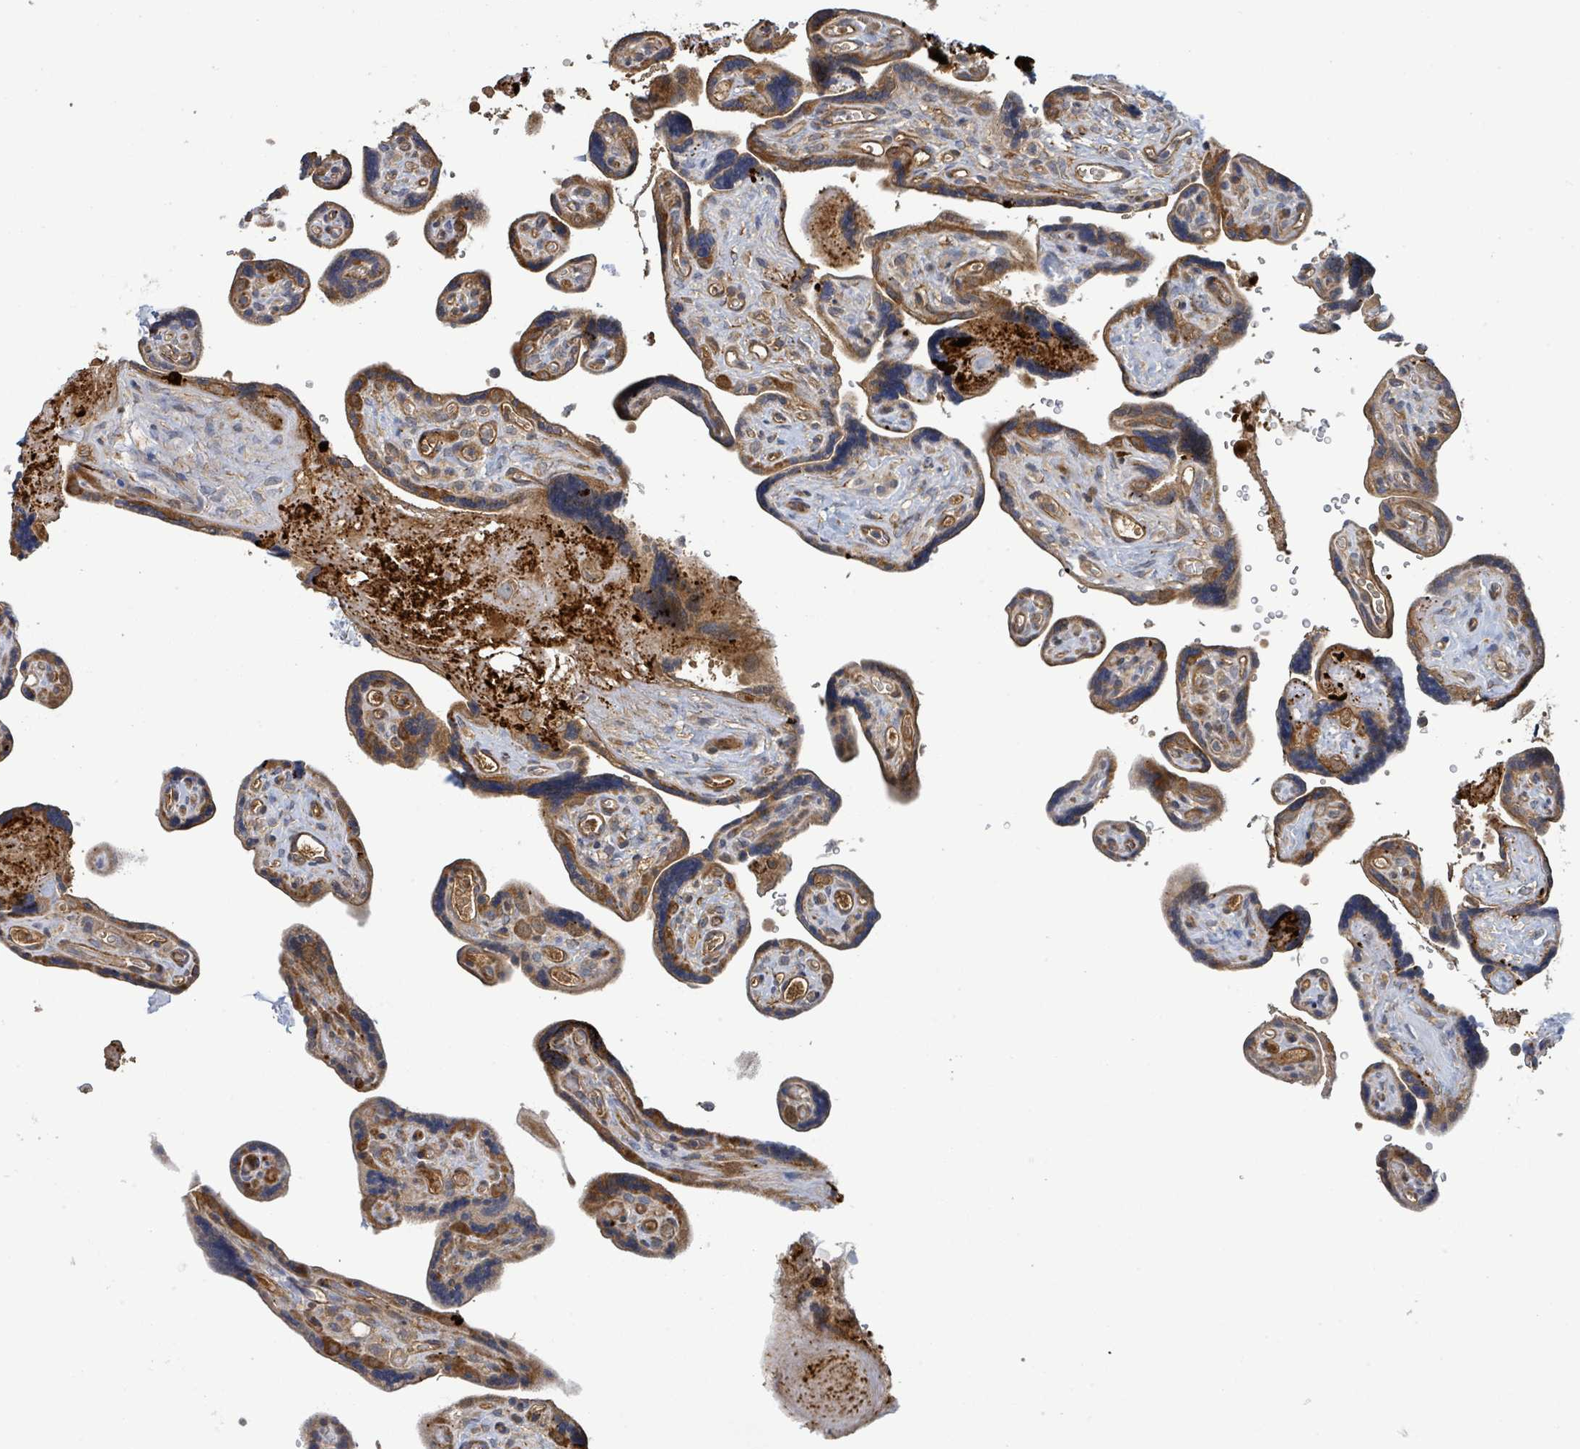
{"staining": {"intensity": "moderate", "quantity": ">75%", "location": "cytoplasmic/membranous"}, "tissue": "placenta", "cell_type": "Trophoblastic cells", "image_type": "normal", "snomed": [{"axis": "morphology", "description": "Normal tissue, NOS"}, {"axis": "topography", "description": "Placenta"}], "caption": "This micrograph displays immunohistochemistry (IHC) staining of benign placenta, with medium moderate cytoplasmic/membranous staining in about >75% of trophoblastic cells.", "gene": "STARD4", "patient": {"sex": "female", "age": 39}}